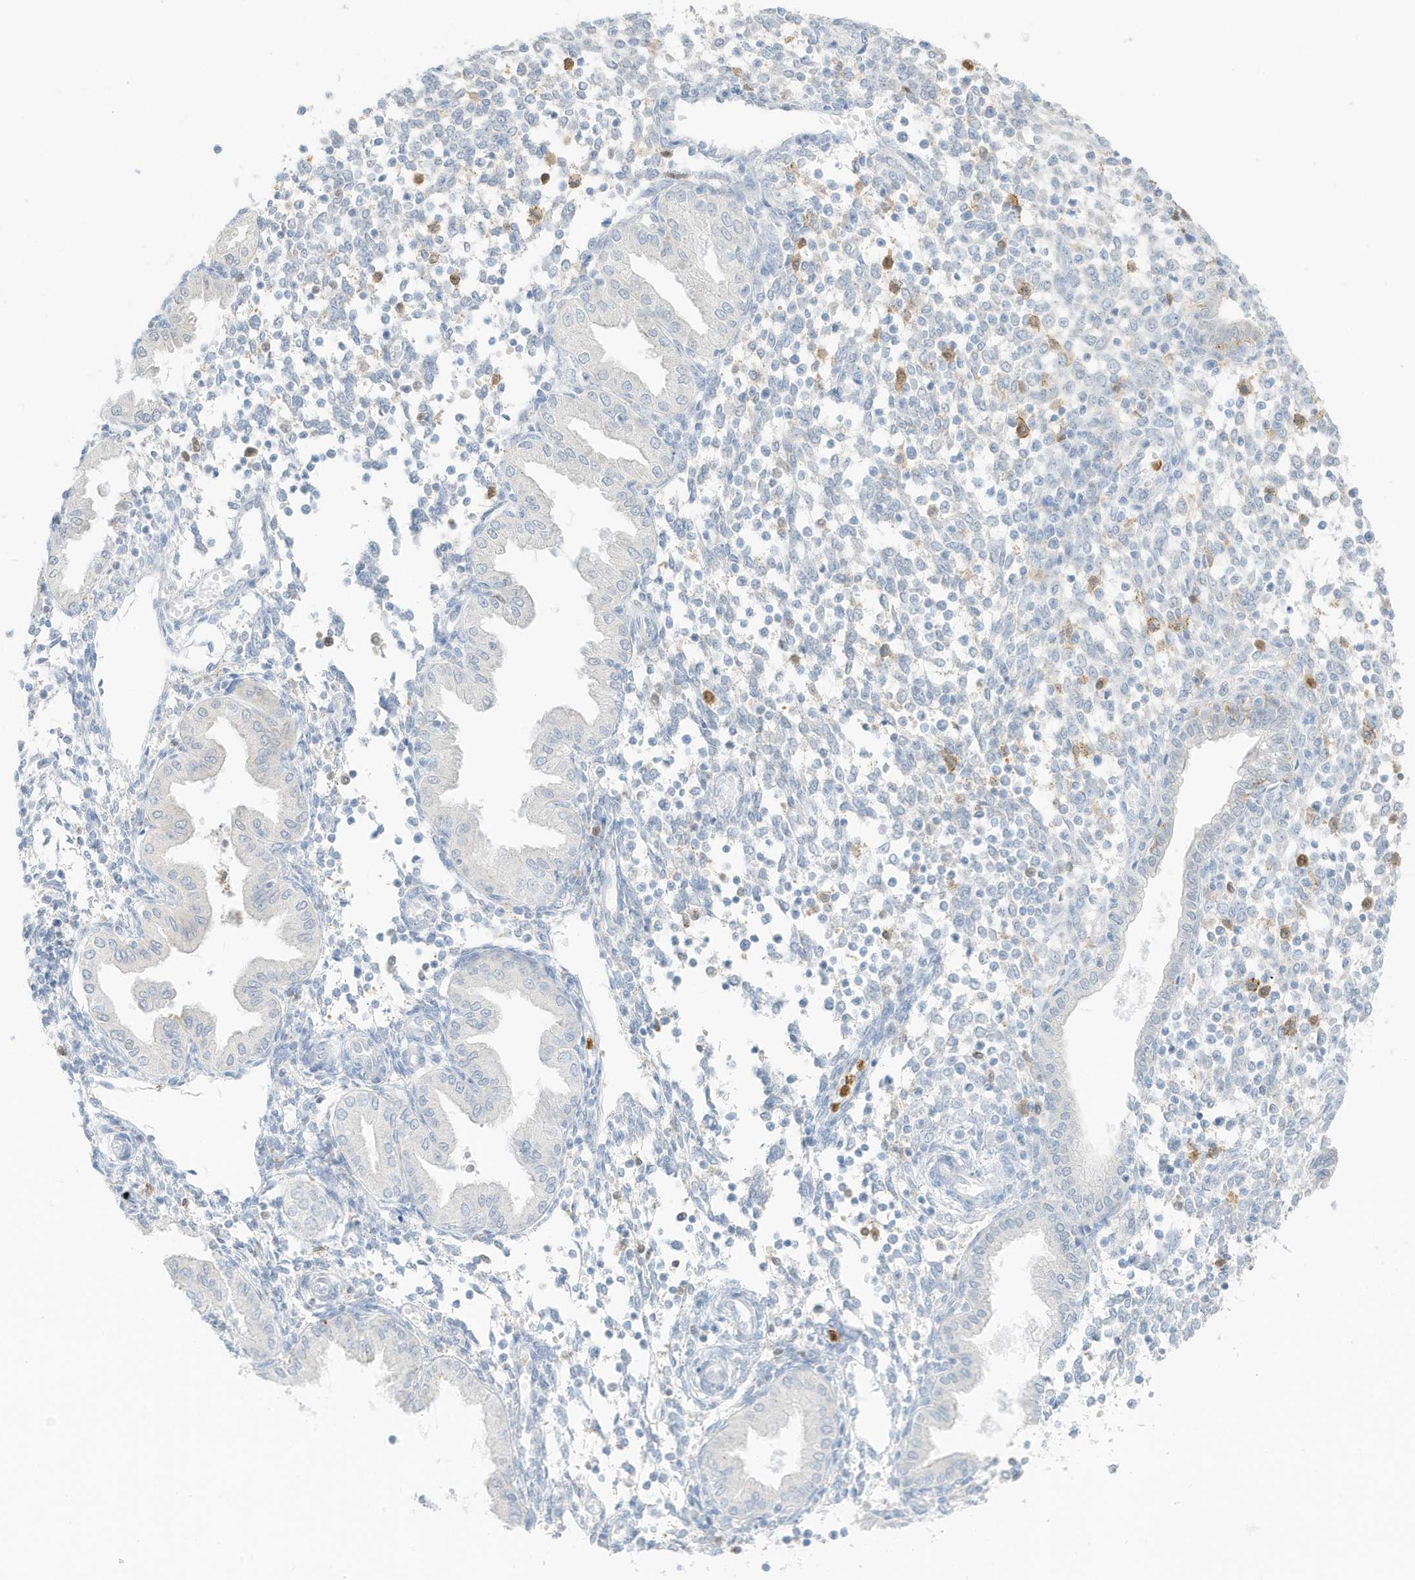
{"staining": {"intensity": "weak", "quantity": "<25%", "location": "cytoplasmic/membranous"}, "tissue": "endometrium", "cell_type": "Cells in endometrial stroma", "image_type": "normal", "snomed": [{"axis": "morphology", "description": "Normal tissue, NOS"}, {"axis": "topography", "description": "Endometrium"}], "caption": "DAB (3,3'-diaminobenzidine) immunohistochemical staining of normal endometrium displays no significant staining in cells in endometrial stroma. The staining is performed using DAB brown chromogen with nuclei counter-stained in using hematoxylin.", "gene": "GCA", "patient": {"sex": "female", "age": 53}}